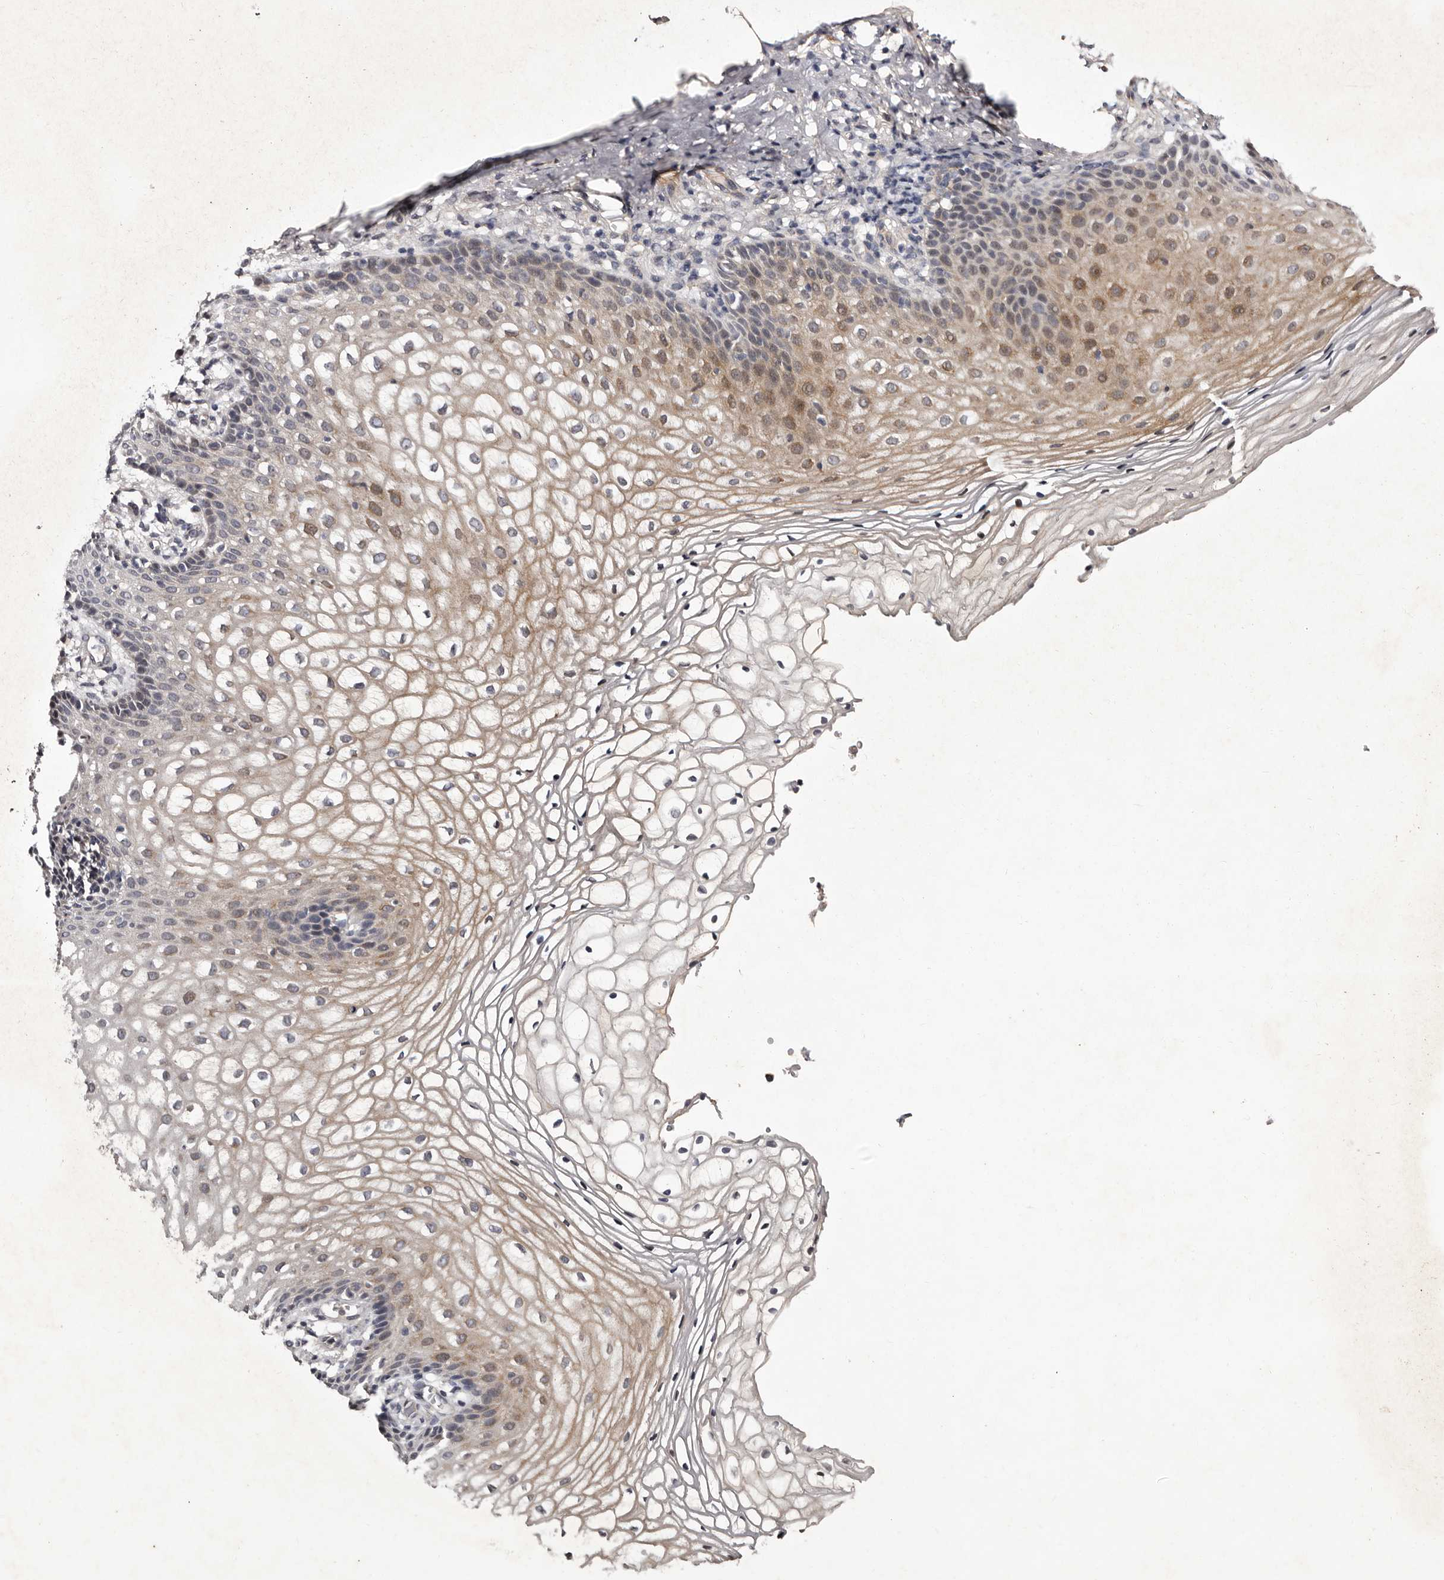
{"staining": {"intensity": "moderate", "quantity": "25%-75%", "location": "cytoplasmic/membranous"}, "tissue": "vagina", "cell_type": "Squamous epithelial cells", "image_type": "normal", "snomed": [{"axis": "morphology", "description": "Normal tissue, NOS"}, {"axis": "topography", "description": "Vagina"}], "caption": "DAB (3,3'-diaminobenzidine) immunohistochemical staining of unremarkable vagina shows moderate cytoplasmic/membranous protein positivity in approximately 25%-75% of squamous epithelial cells.", "gene": "DNPH1", "patient": {"sex": "female", "age": 60}}